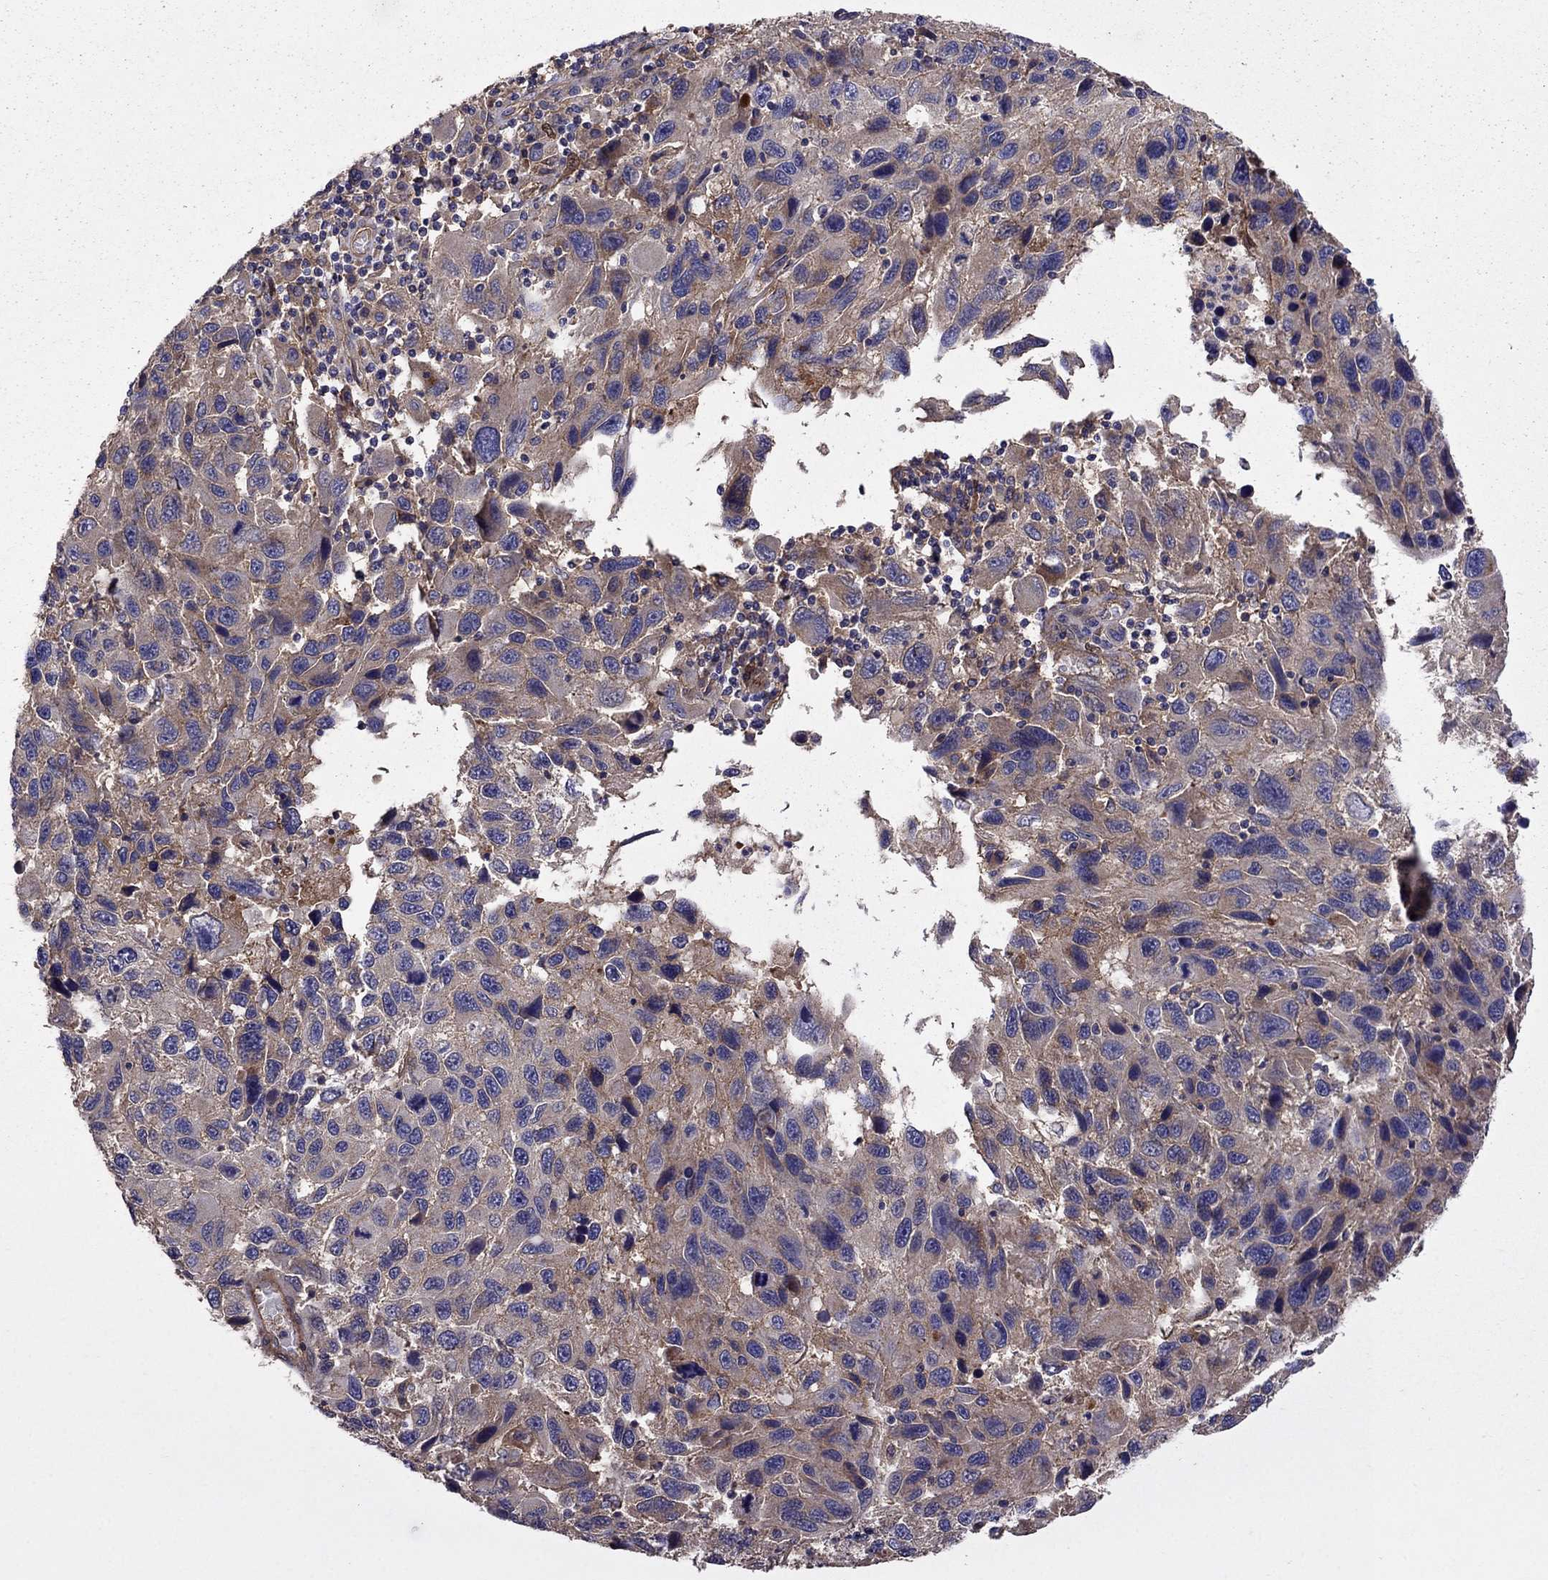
{"staining": {"intensity": "weak", "quantity": "25%-75%", "location": "cytoplasmic/membranous"}, "tissue": "melanoma", "cell_type": "Tumor cells", "image_type": "cancer", "snomed": [{"axis": "morphology", "description": "Malignant melanoma, NOS"}, {"axis": "topography", "description": "Skin"}], "caption": "Tumor cells show low levels of weak cytoplasmic/membranous staining in about 25%-75% of cells in human melanoma. Ihc stains the protein of interest in brown and the nuclei are stained blue.", "gene": "ITGB1", "patient": {"sex": "male", "age": 53}}